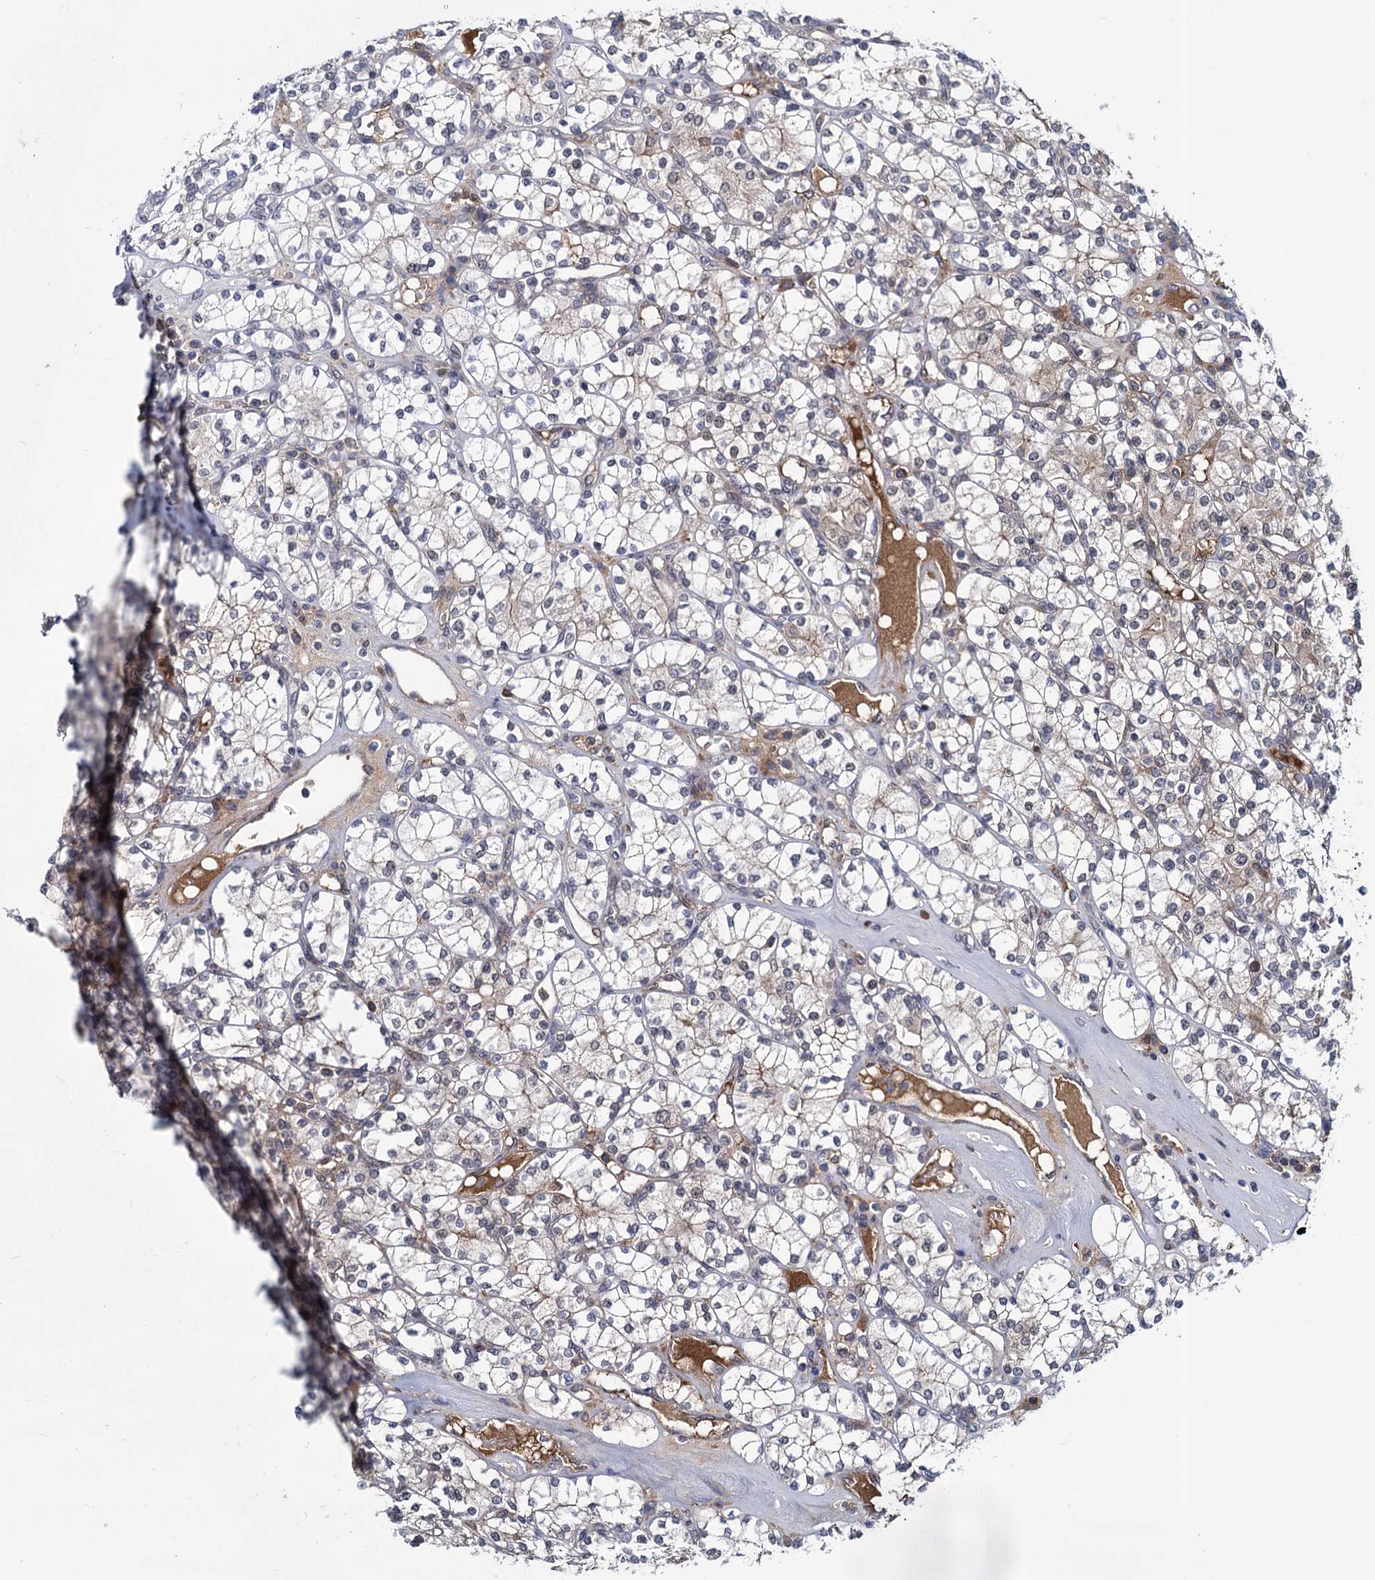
{"staining": {"intensity": "weak", "quantity": "<25%", "location": "cytoplasmic/membranous"}, "tissue": "renal cancer", "cell_type": "Tumor cells", "image_type": "cancer", "snomed": [{"axis": "morphology", "description": "Adenocarcinoma, NOS"}, {"axis": "topography", "description": "Kidney"}], "caption": "High magnification brightfield microscopy of renal cancer stained with DAB (brown) and counterstained with hematoxylin (blue): tumor cells show no significant staining.", "gene": "GLO1", "patient": {"sex": "male", "age": 77}}